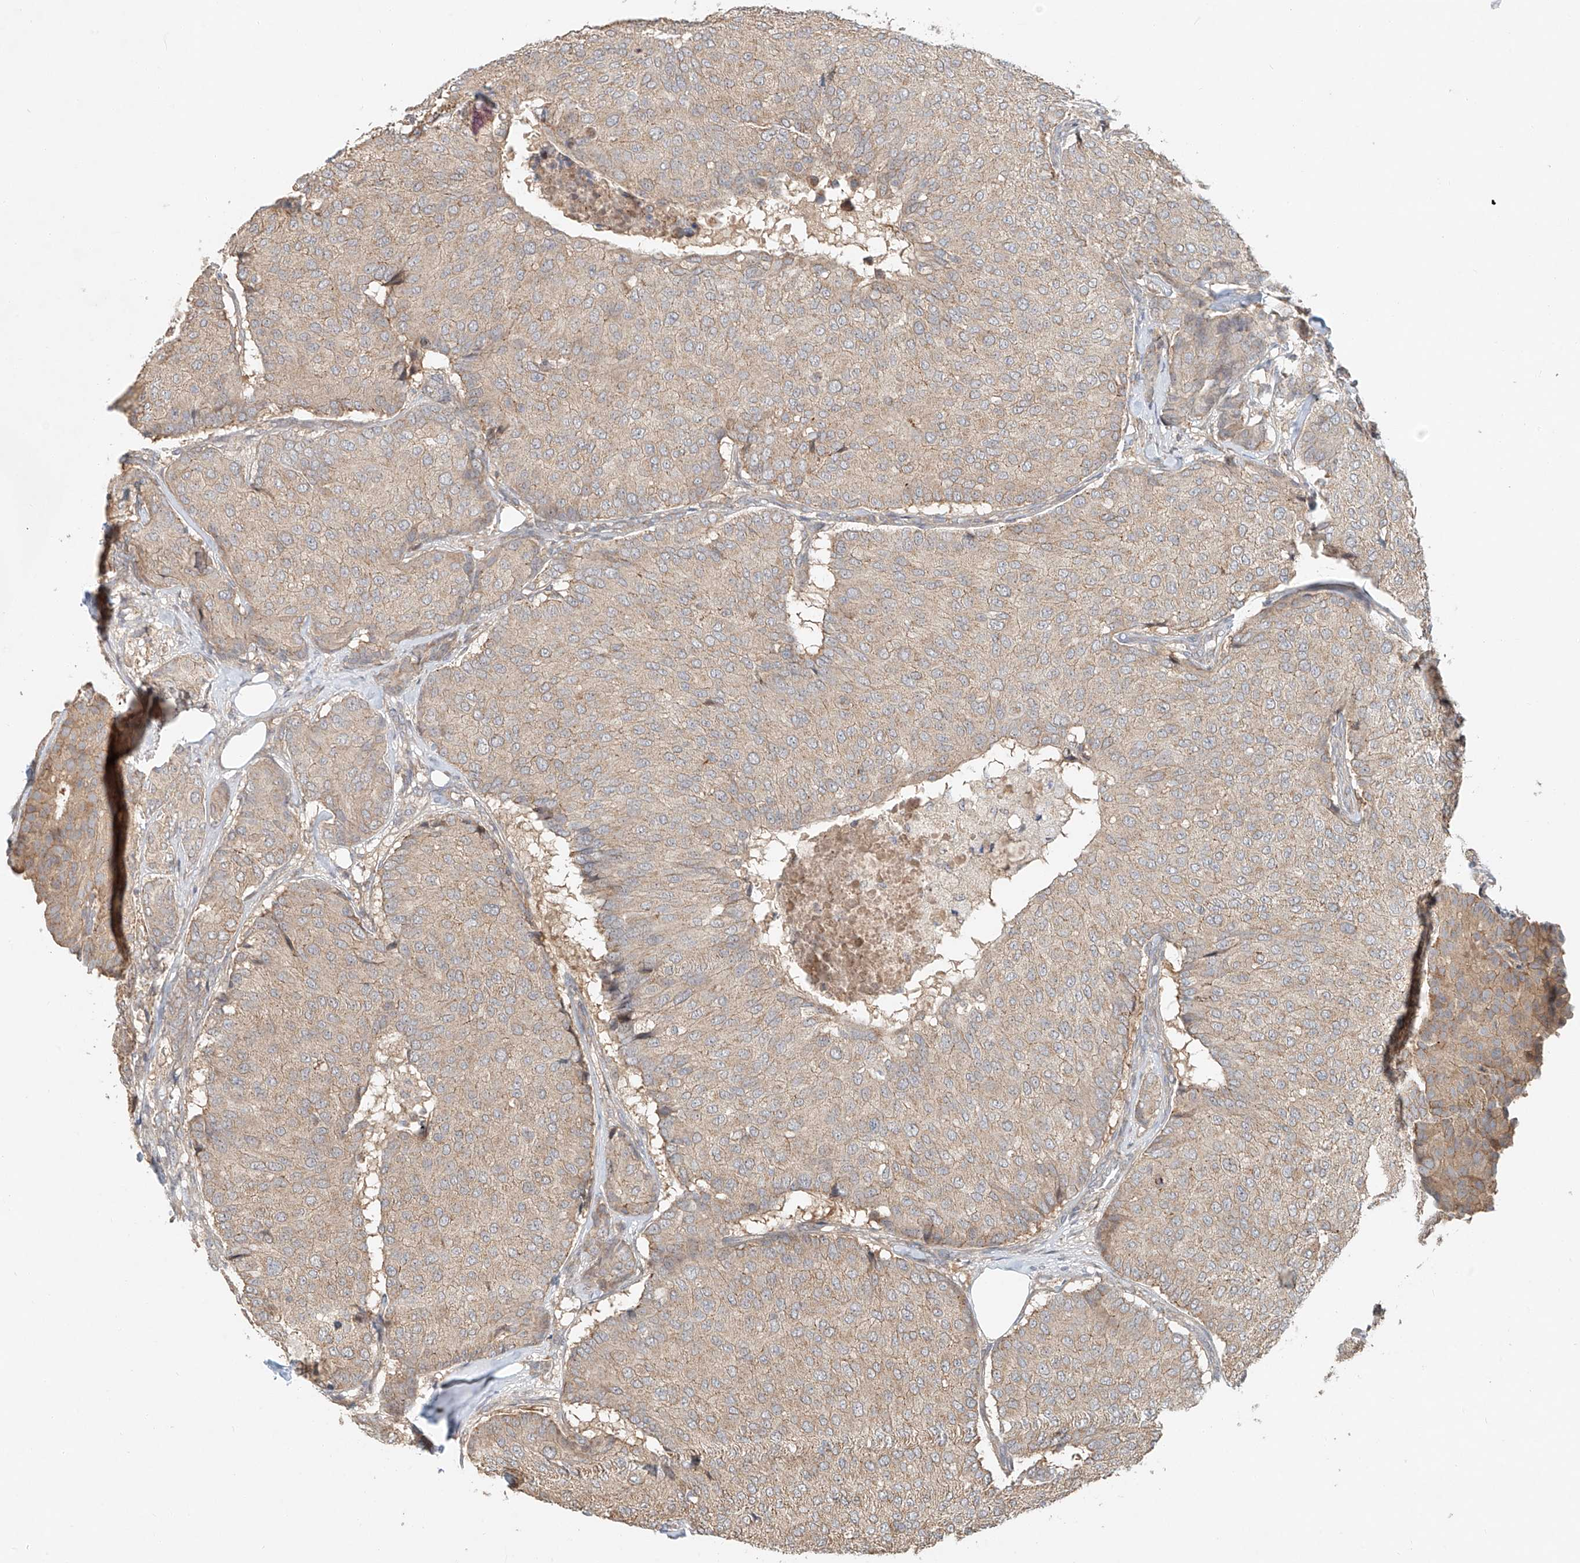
{"staining": {"intensity": "weak", "quantity": "<25%", "location": "cytoplasmic/membranous"}, "tissue": "breast cancer", "cell_type": "Tumor cells", "image_type": "cancer", "snomed": [{"axis": "morphology", "description": "Duct carcinoma"}, {"axis": "topography", "description": "Breast"}], "caption": "Breast cancer was stained to show a protein in brown. There is no significant expression in tumor cells.", "gene": "TMEM61", "patient": {"sex": "female", "age": 75}}